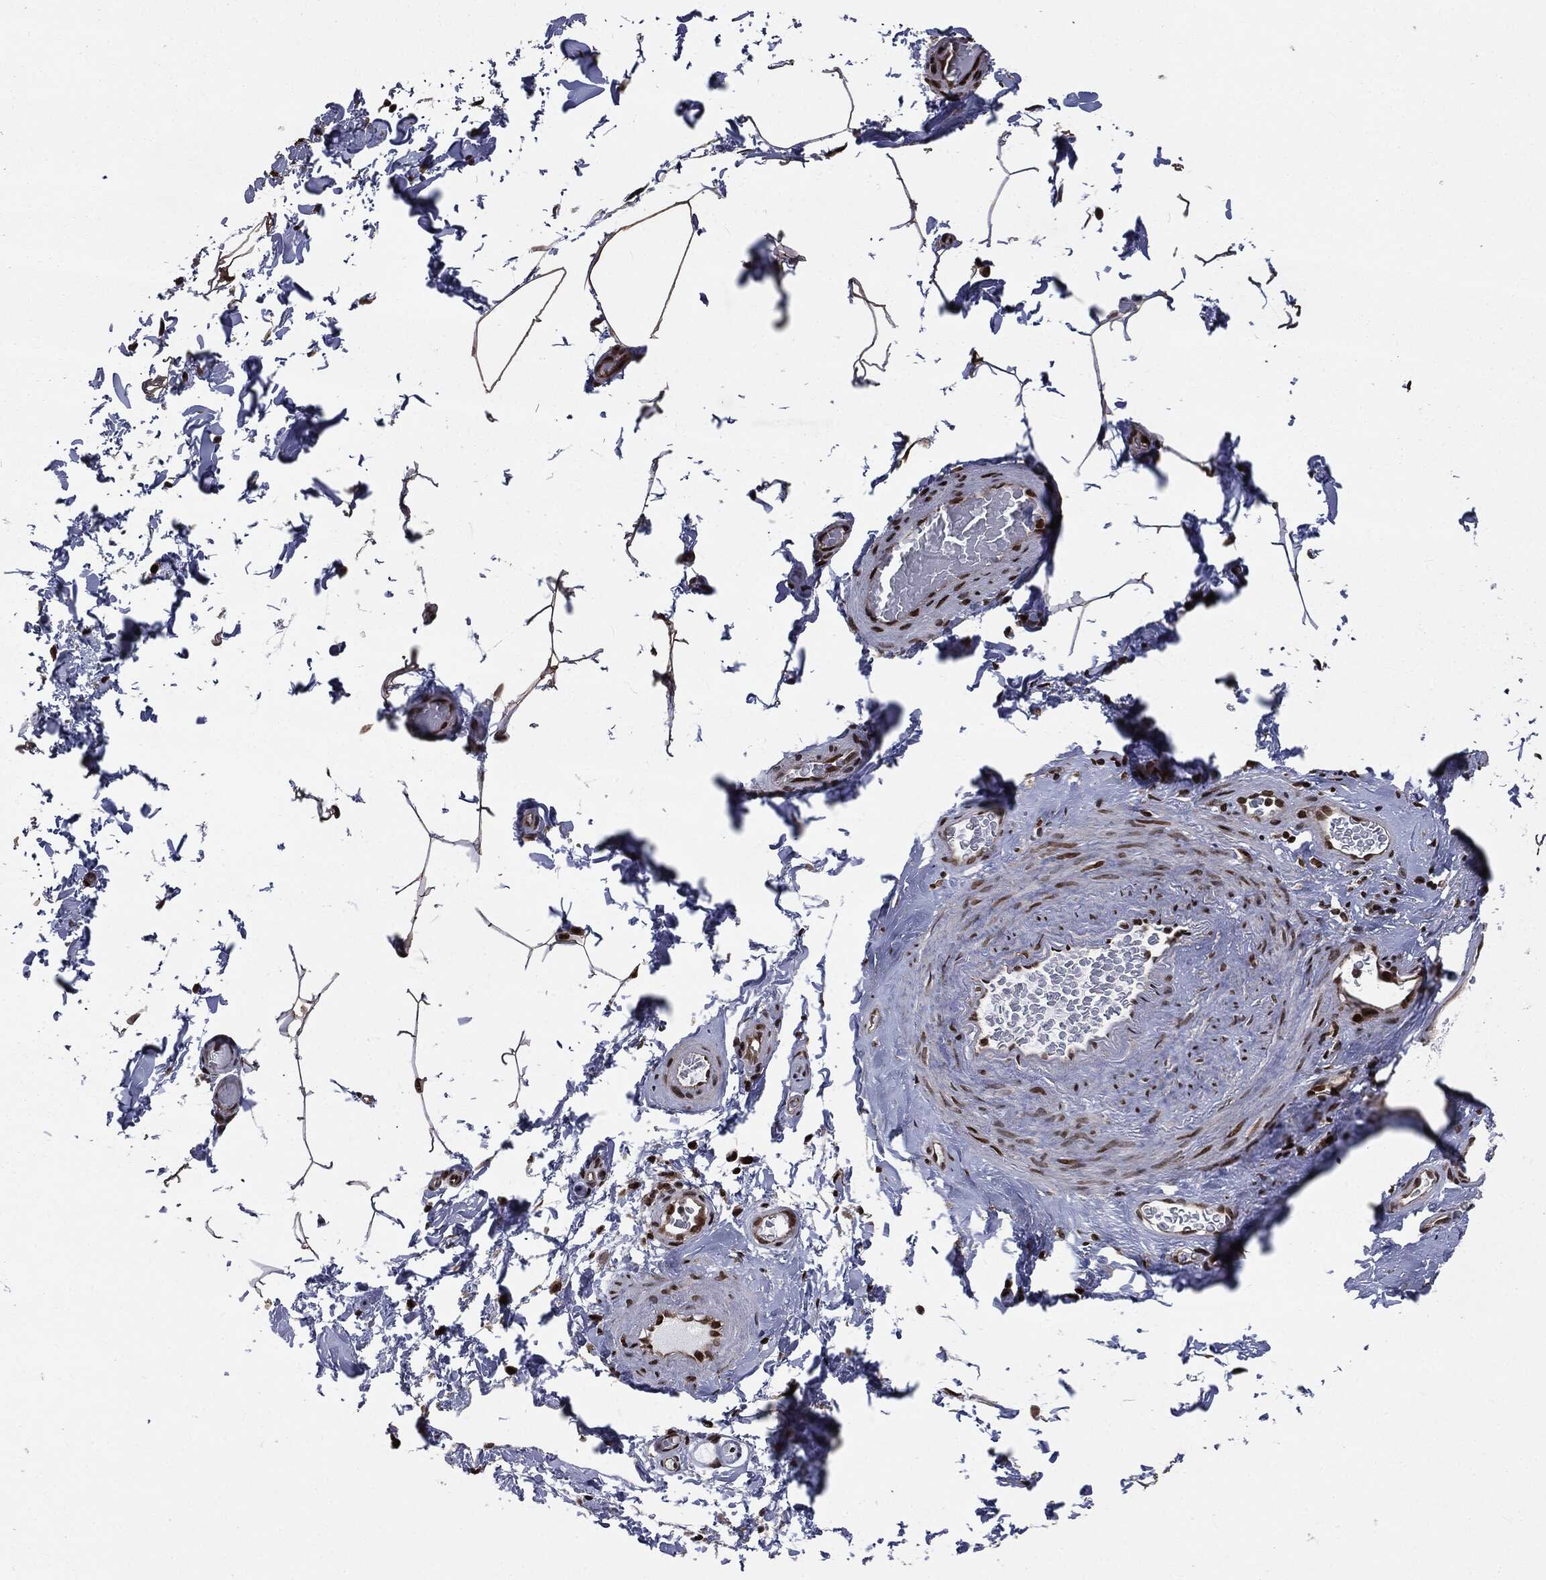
{"staining": {"intensity": "strong", "quantity": ">75%", "location": "nuclear"}, "tissue": "adipose tissue", "cell_type": "Adipocytes", "image_type": "normal", "snomed": [{"axis": "morphology", "description": "Normal tissue, NOS"}, {"axis": "topography", "description": "Soft tissue"}, {"axis": "topography", "description": "Vascular tissue"}], "caption": "Immunohistochemical staining of normal adipose tissue shows >75% levels of strong nuclear protein positivity in about >75% of adipocytes.", "gene": "DVL2", "patient": {"sex": "male", "age": 41}}